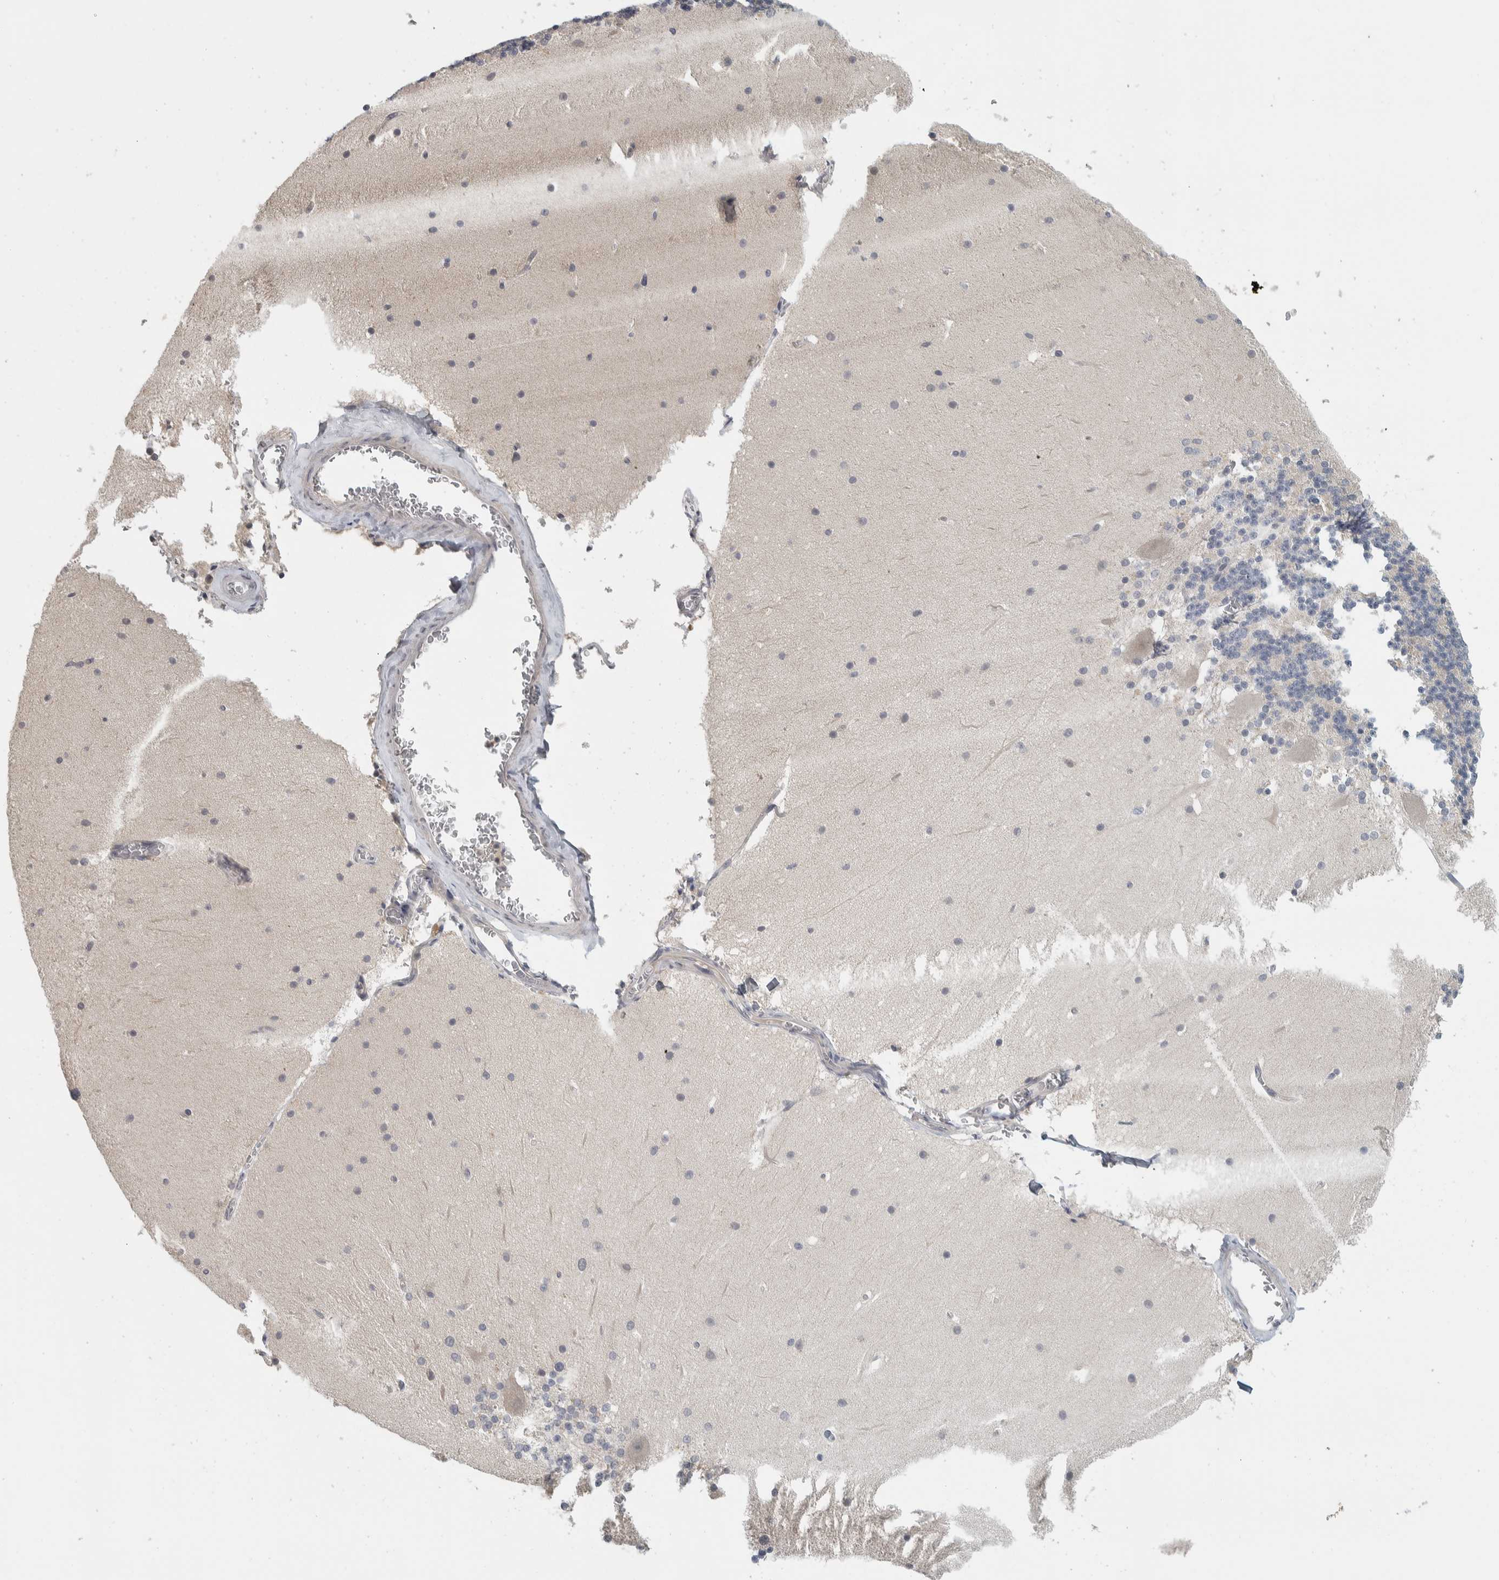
{"staining": {"intensity": "negative", "quantity": "none", "location": "none"}, "tissue": "cerebellum", "cell_type": "Cells in granular layer", "image_type": "normal", "snomed": [{"axis": "morphology", "description": "Normal tissue, NOS"}, {"axis": "topography", "description": "Cerebellum"}], "caption": "Immunohistochemistry histopathology image of unremarkable cerebellum: human cerebellum stained with DAB (3,3'-diaminobenzidine) demonstrates no significant protein positivity in cells in granular layer.", "gene": "AFP", "patient": {"sex": "female", "age": 19}}